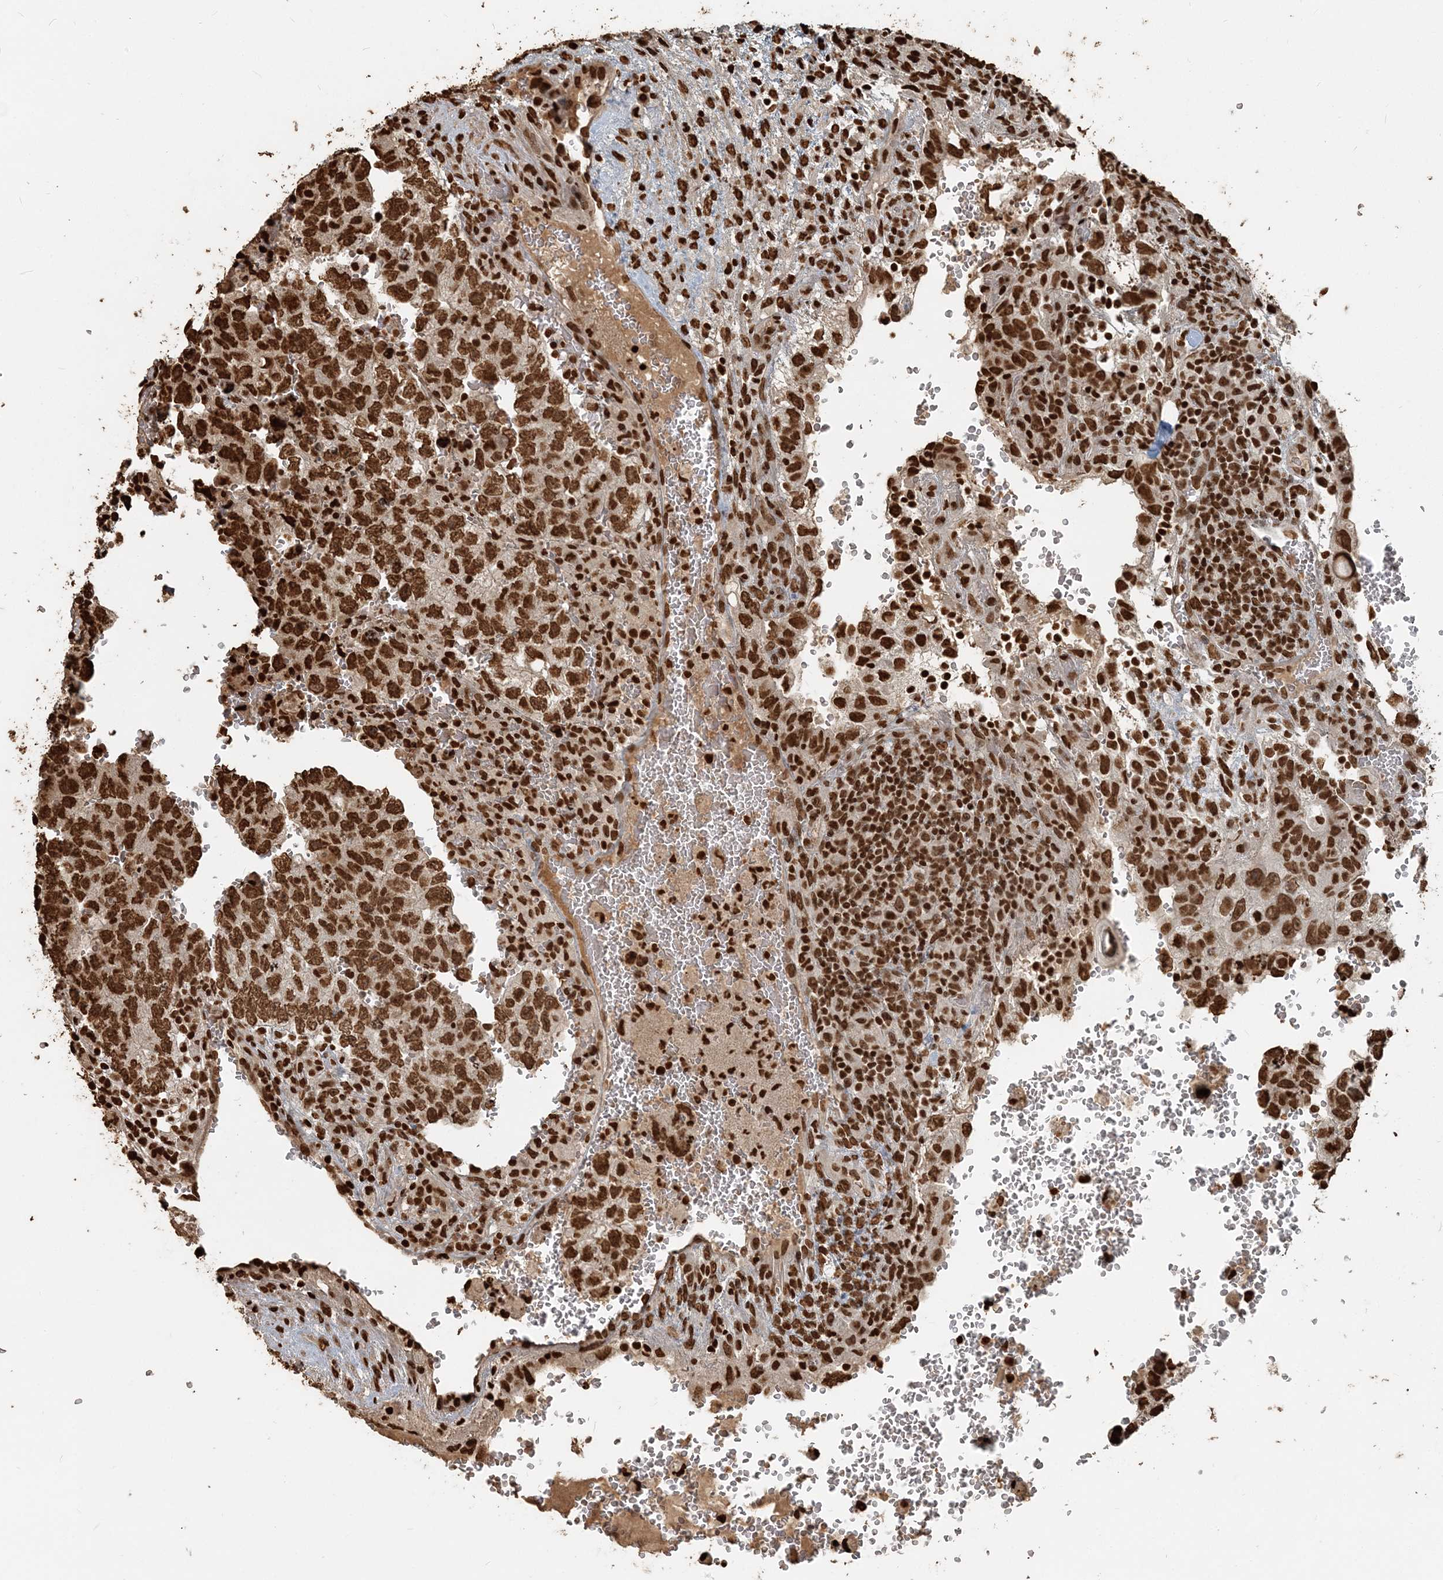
{"staining": {"intensity": "strong", "quantity": ">75%", "location": "nuclear"}, "tissue": "testis cancer", "cell_type": "Tumor cells", "image_type": "cancer", "snomed": [{"axis": "morphology", "description": "Carcinoma, Embryonal, NOS"}, {"axis": "topography", "description": "Testis"}], "caption": "DAB (3,3'-diaminobenzidine) immunohistochemical staining of human testis embryonal carcinoma shows strong nuclear protein positivity in about >75% of tumor cells. (Brightfield microscopy of DAB IHC at high magnification).", "gene": "H3-3B", "patient": {"sex": "male", "age": 36}}